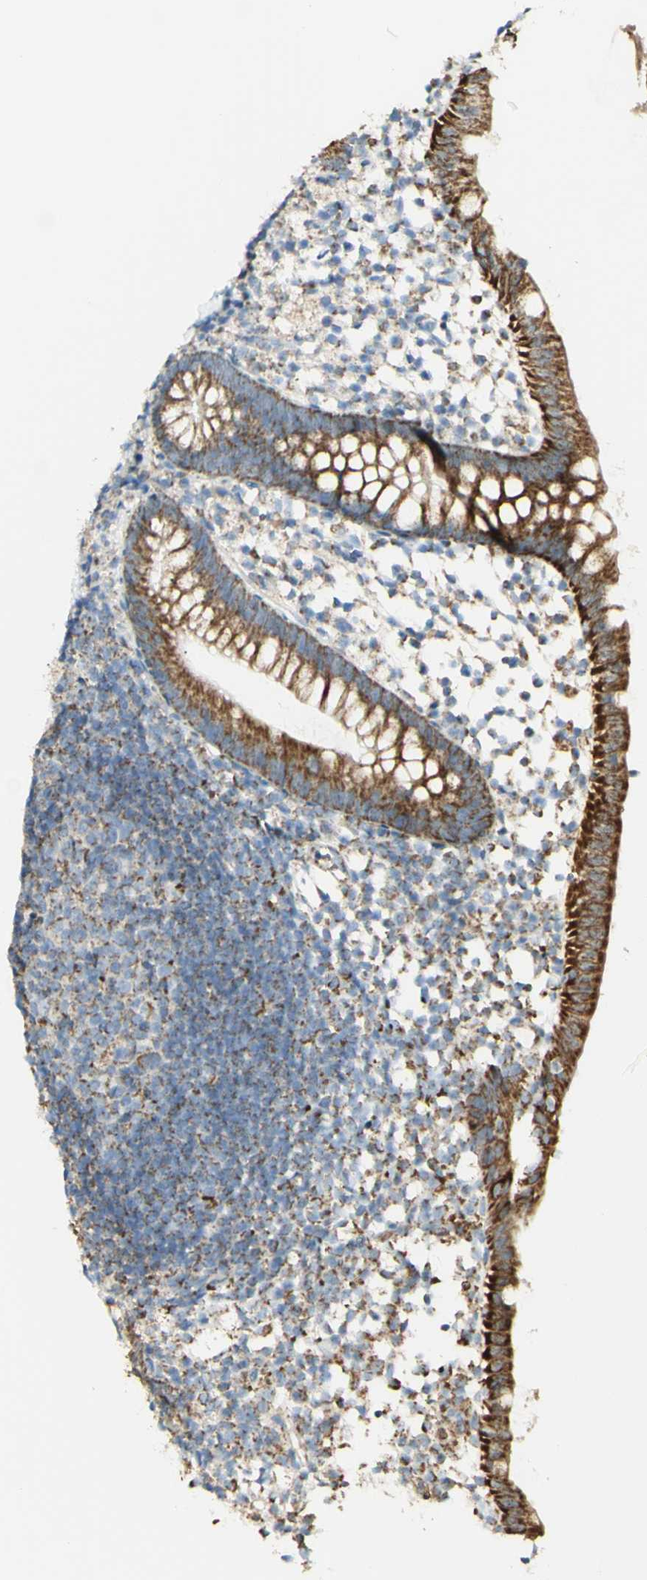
{"staining": {"intensity": "strong", "quantity": ">75%", "location": "cytoplasmic/membranous"}, "tissue": "appendix", "cell_type": "Glandular cells", "image_type": "normal", "snomed": [{"axis": "morphology", "description": "Normal tissue, NOS"}, {"axis": "topography", "description": "Appendix"}], "caption": "Appendix was stained to show a protein in brown. There is high levels of strong cytoplasmic/membranous staining in about >75% of glandular cells. Immunohistochemistry stains the protein of interest in brown and the nuclei are stained blue.", "gene": "LETM1", "patient": {"sex": "female", "age": 20}}